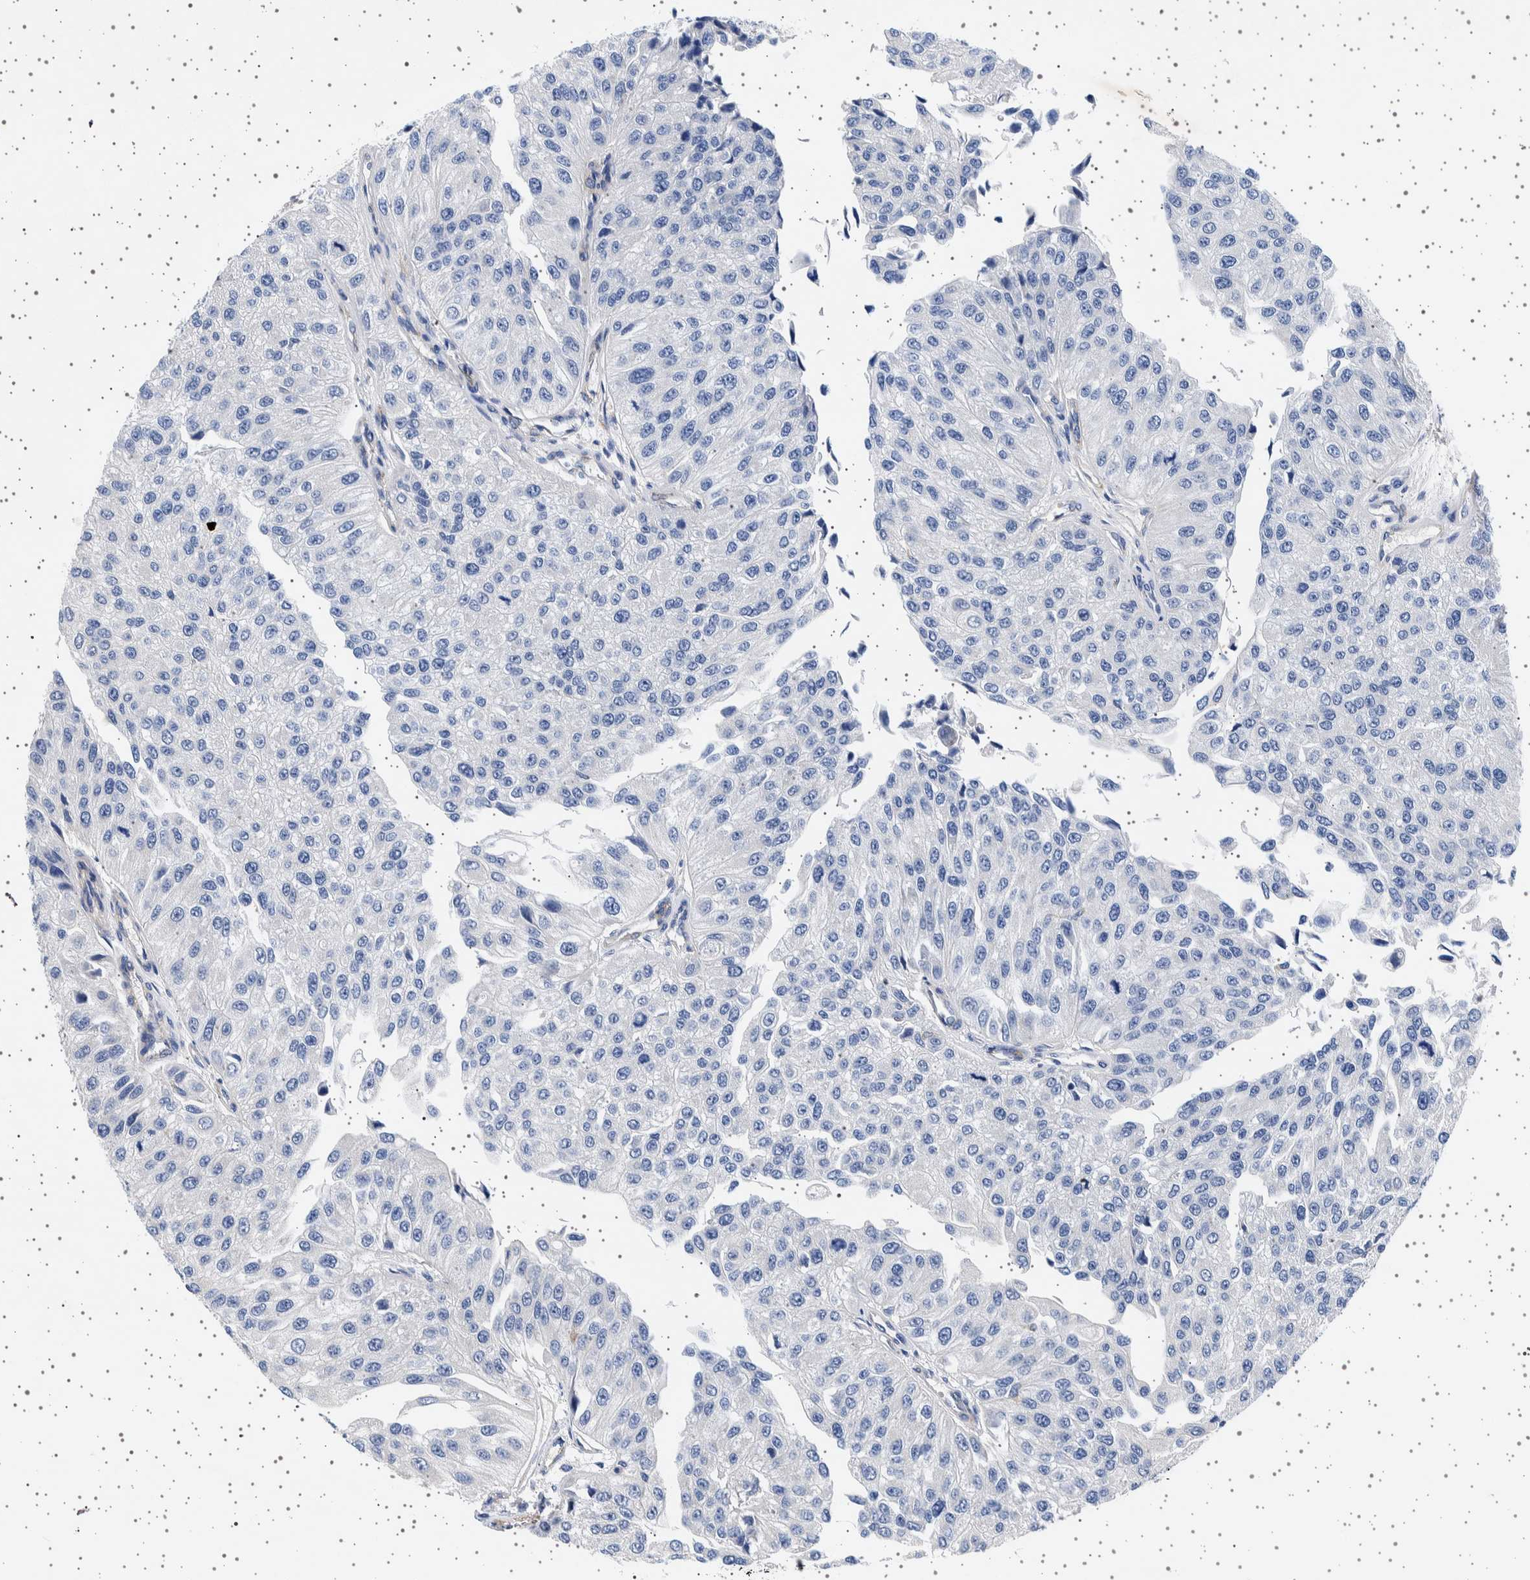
{"staining": {"intensity": "negative", "quantity": "none", "location": "none"}, "tissue": "urothelial cancer", "cell_type": "Tumor cells", "image_type": "cancer", "snomed": [{"axis": "morphology", "description": "Urothelial carcinoma, High grade"}, {"axis": "topography", "description": "Kidney"}, {"axis": "topography", "description": "Urinary bladder"}], "caption": "Tumor cells show no significant staining in high-grade urothelial carcinoma.", "gene": "SEPTIN4", "patient": {"sex": "male", "age": 77}}